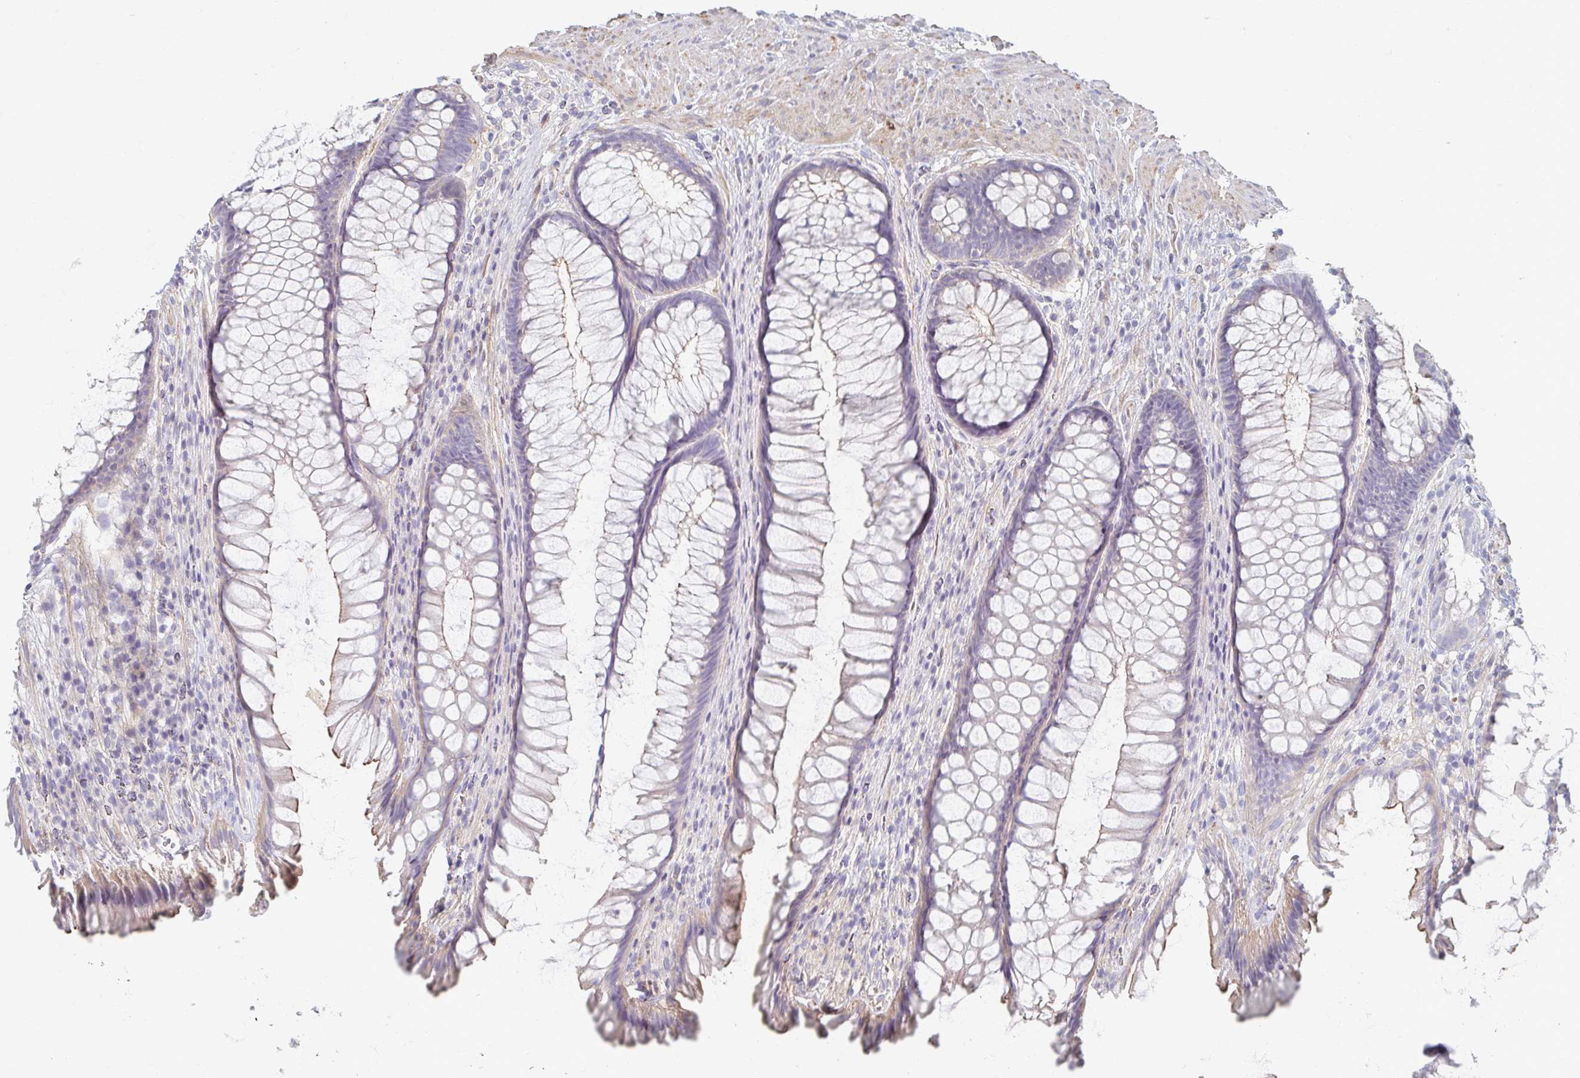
{"staining": {"intensity": "weak", "quantity": "<25%", "location": "cytoplasmic/membranous"}, "tissue": "rectum", "cell_type": "Glandular cells", "image_type": "normal", "snomed": [{"axis": "morphology", "description": "Normal tissue, NOS"}, {"axis": "topography", "description": "Rectum"}], "caption": "Immunohistochemical staining of benign human rectum exhibits no significant positivity in glandular cells. (DAB IHC with hematoxylin counter stain).", "gene": "MYLK2", "patient": {"sex": "male", "age": 53}}